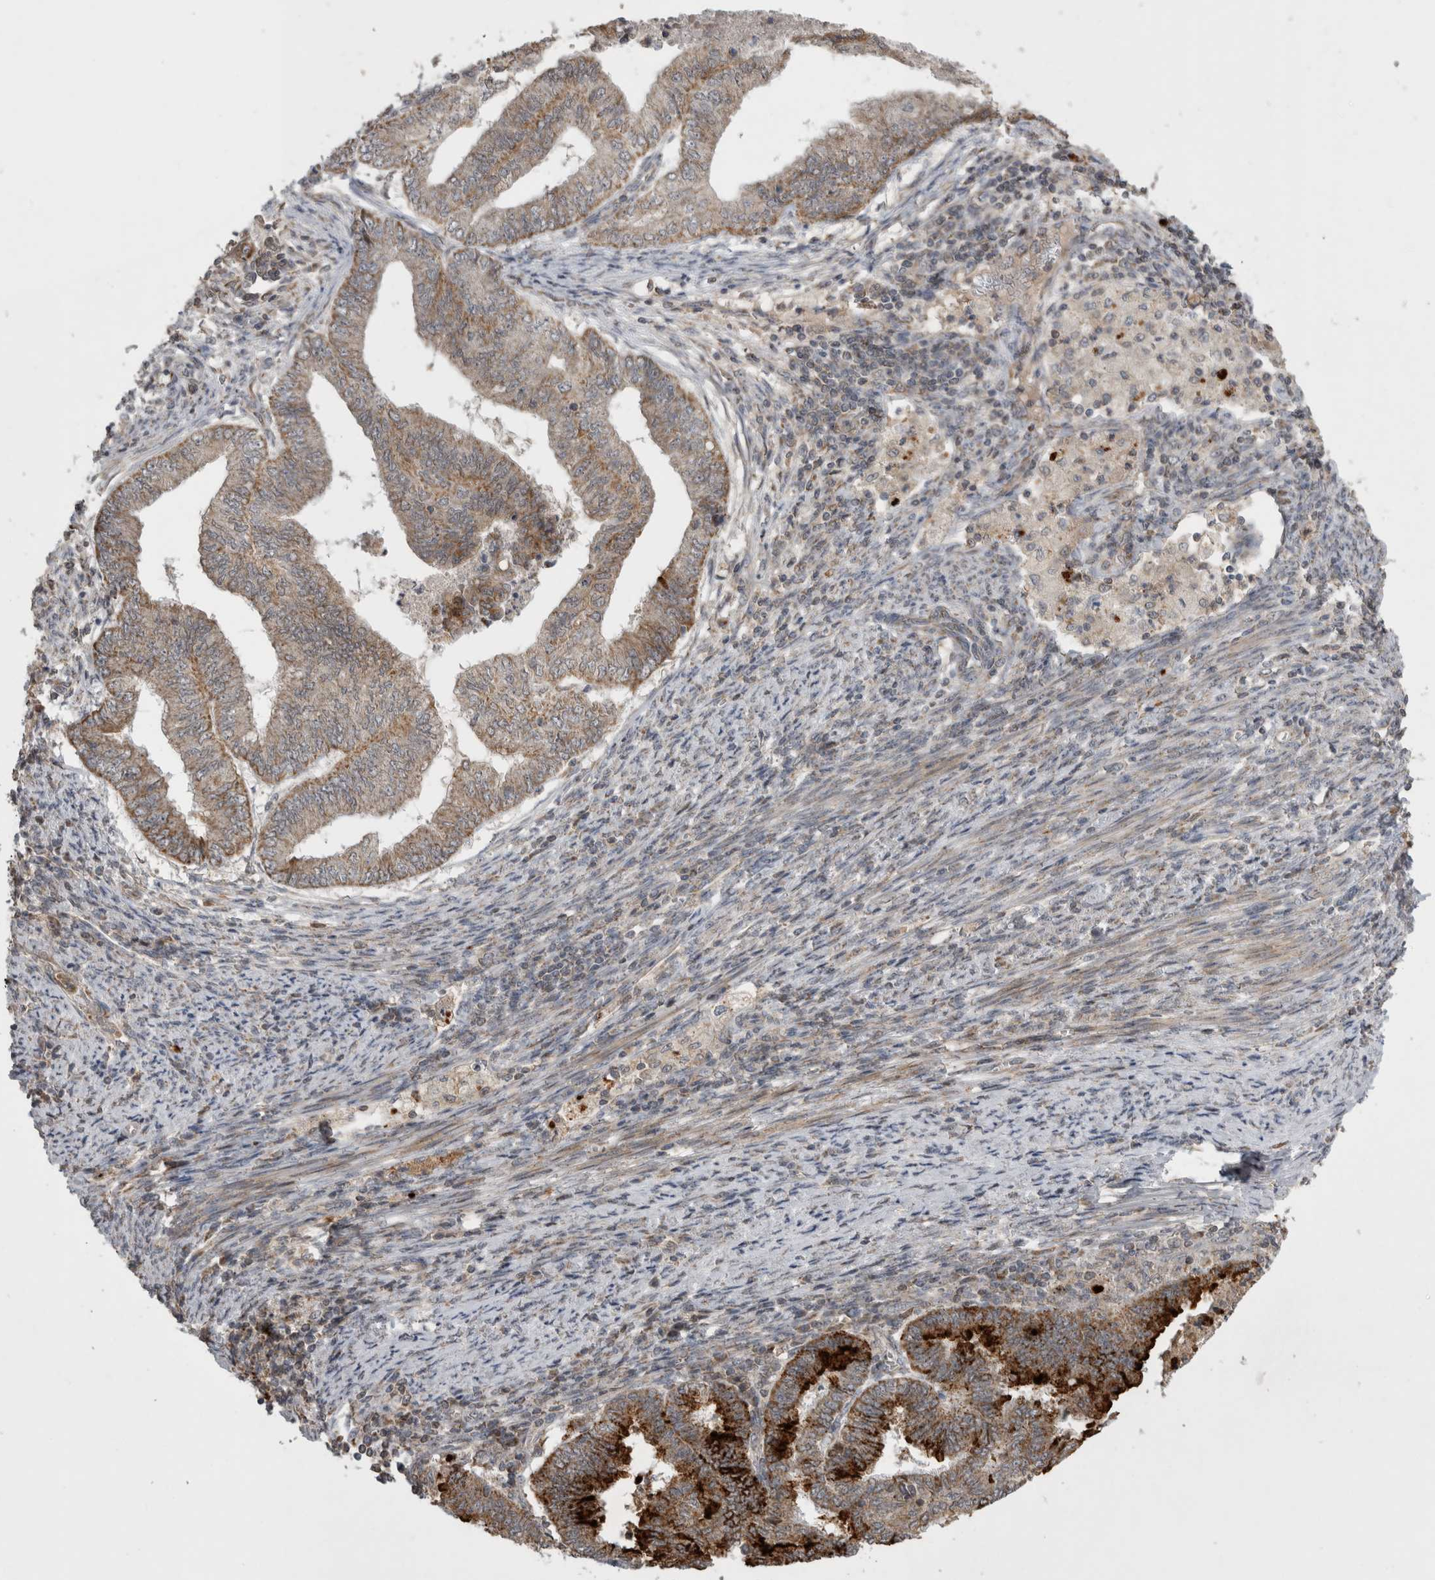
{"staining": {"intensity": "moderate", "quantity": ">75%", "location": "cytoplasmic/membranous"}, "tissue": "endometrial cancer", "cell_type": "Tumor cells", "image_type": "cancer", "snomed": [{"axis": "morphology", "description": "Polyp, NOS"}, {"axis": "morphology", "description": "Adenocarcinoma, NOS"}, {"axis": "morphology", "description": "Adenoma, NOS"}, {"axis": "topography", "description": "Endometrium"}], "caption": "Protein staining of endometrial adenocarcinoma tissue demonstrates moderate cytoplasmic/membranous positivity in approximately >75% of tumor cells.", "gene": "KCNIP1", "patient": {"sex": "female", "age": 79}}